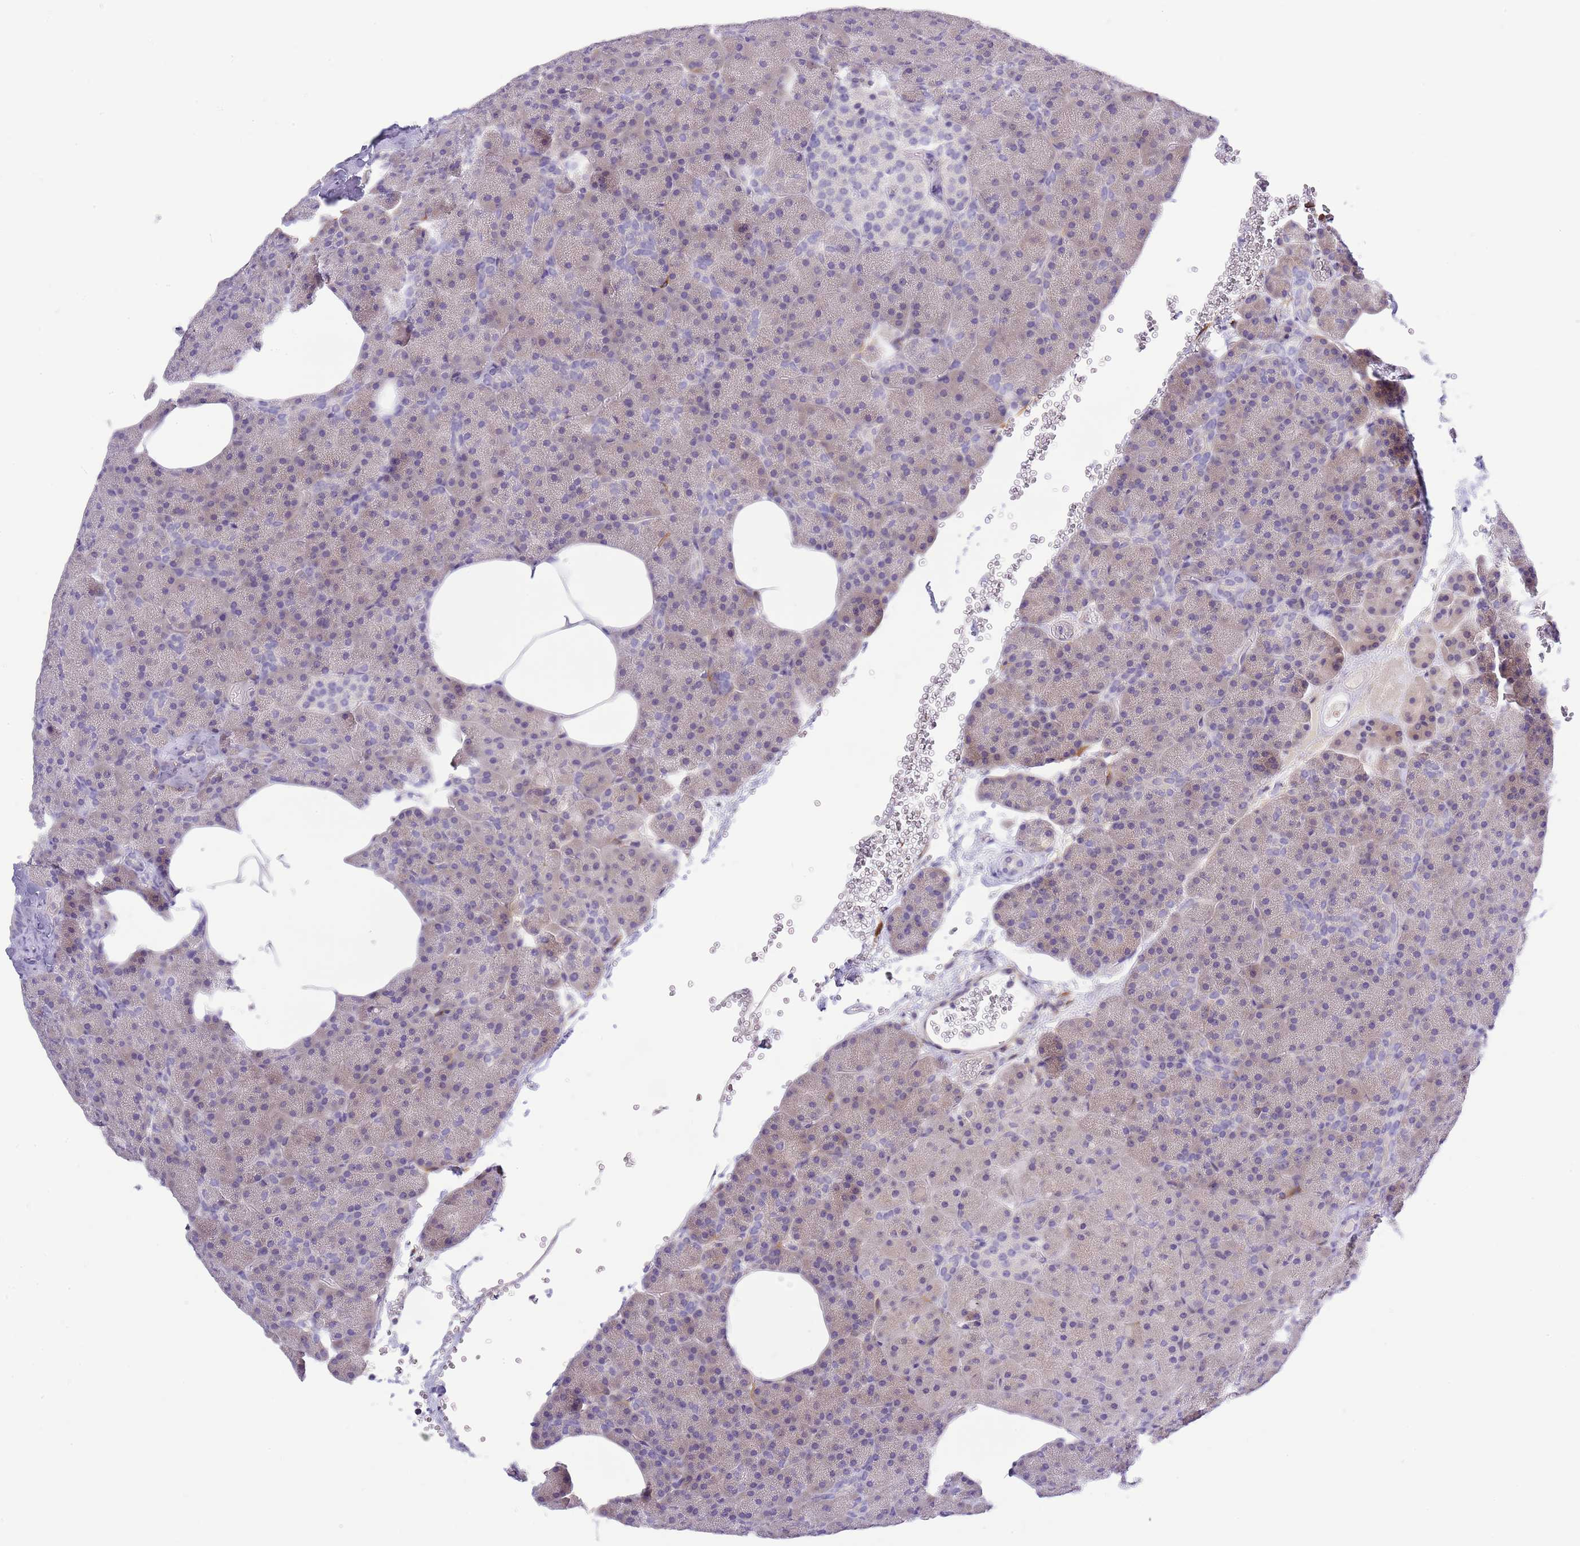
{"staining": {"intensity": "moderate", "quantity": "<25%", "location": "cytoplasmic/membranous"}, "tissue": "pancreas", "cell_type": "Exocrine glandular cells", "image_type": "normal", "snomed": [{"axis": "morphology", "description": "Normal tissue, NOS"}, {"axis": "morphology", "description": "Carcinoid, malignant, NOS"}, {"axis": "topography", "description": "Pancreas"}], "caption": "Benign pancreas shows moderate cytoplasmic/membranous expression in approximately <25% of exocrine glandular cells, visualized by immunohistochemistry. (DAB (3,3'-diaminobenzidine) = brown stain, brightfield microscopy at high magnification).", "gene": "RFK", "patient": {"sex": "female", "age": 35}}